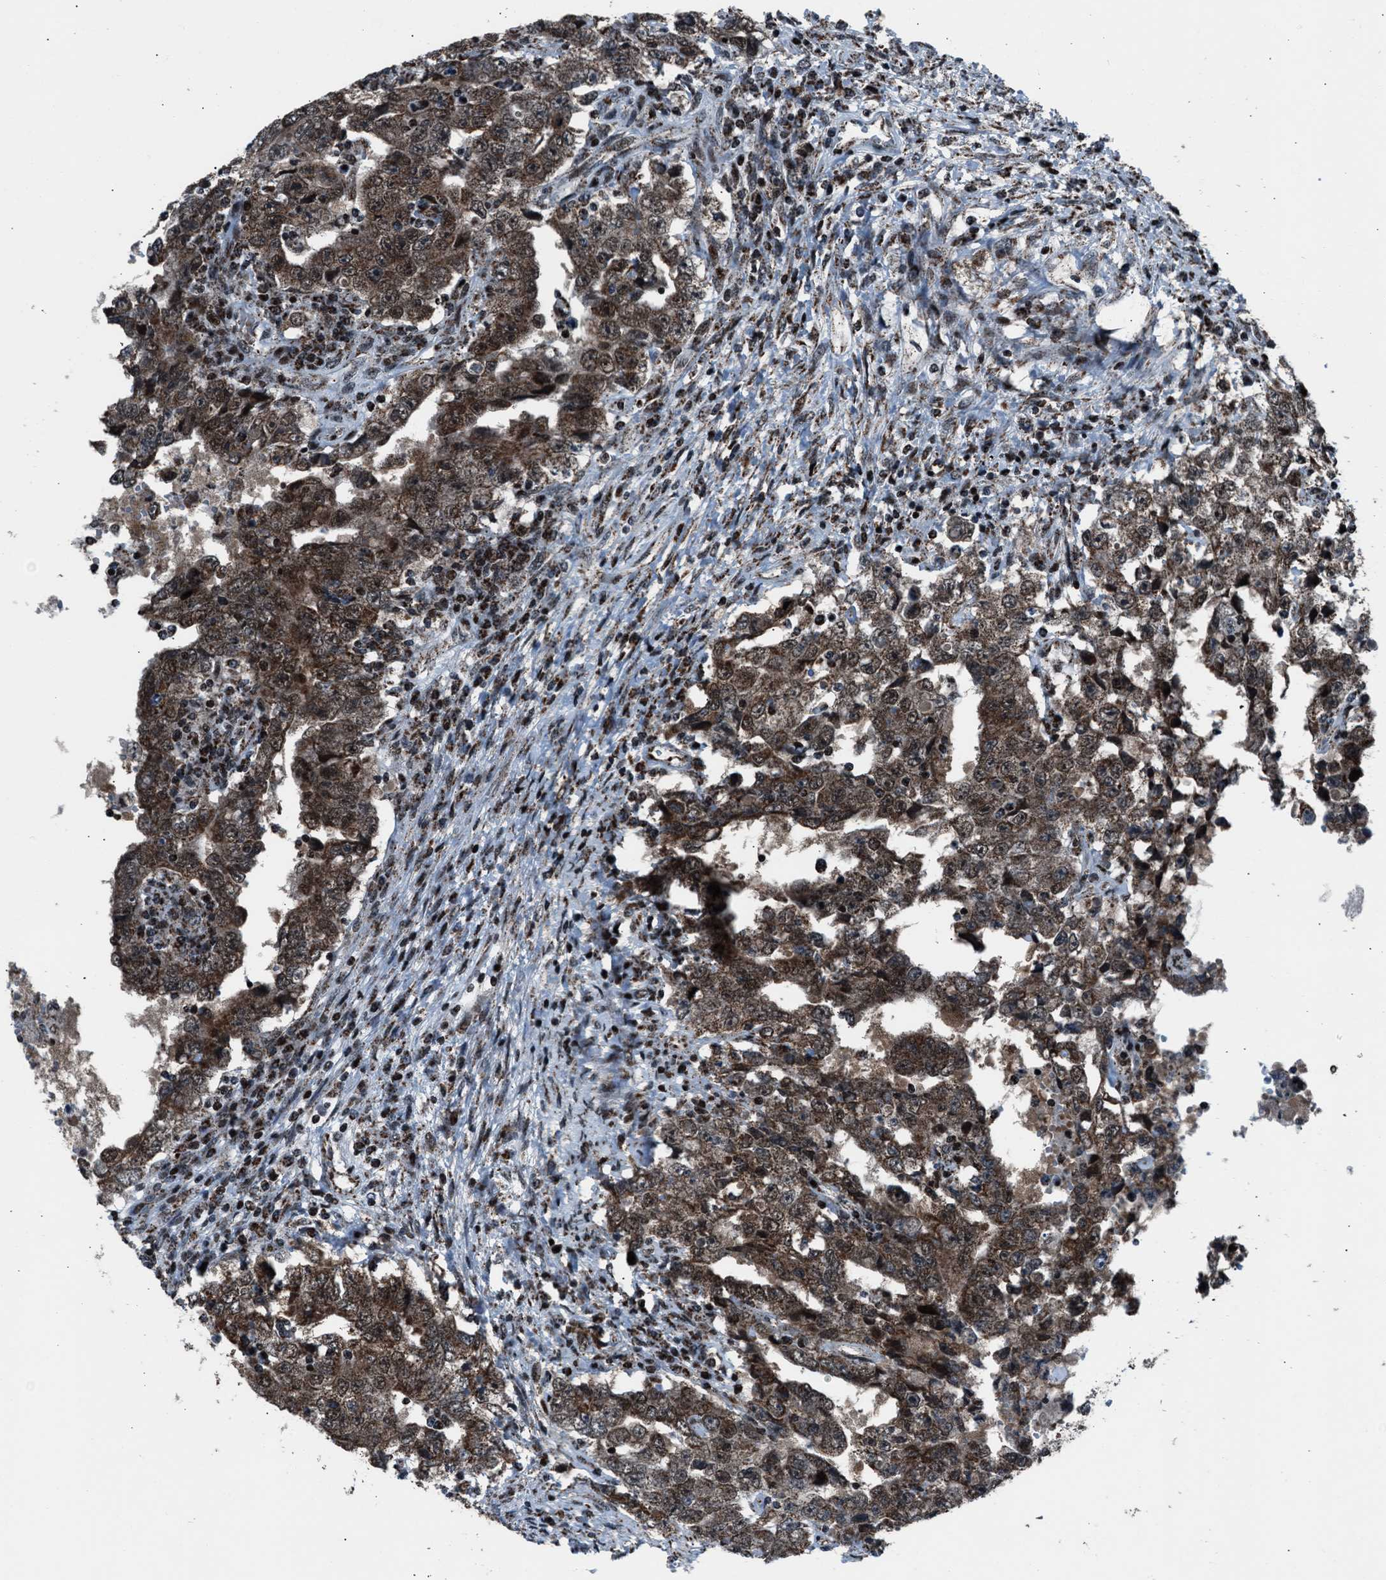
{"staining": {"intensity": "moderate", "quantity": ">75%", "location": "cytoplasmic/membranous,nuclear"}, "tissue": "testis cancer", "cell_type": "Tumor cells", "image_type": "cancer", "snomed": [{"axis": "morphology", "description": "Carcinoma, Embryonal, NOS"}, {"axis": "topography", "description": "Testis"}], "caption": "Immunohistochemical staining of testis cancer displays medium levels of moderate cytoplasmic/membranous and nuclear expression in about >75% of tumor cells. (Brightfield microscopy of DAB IHC at high magnification).", "gene": "MORC3", "patient": {"sex": "male", "age": 26}}